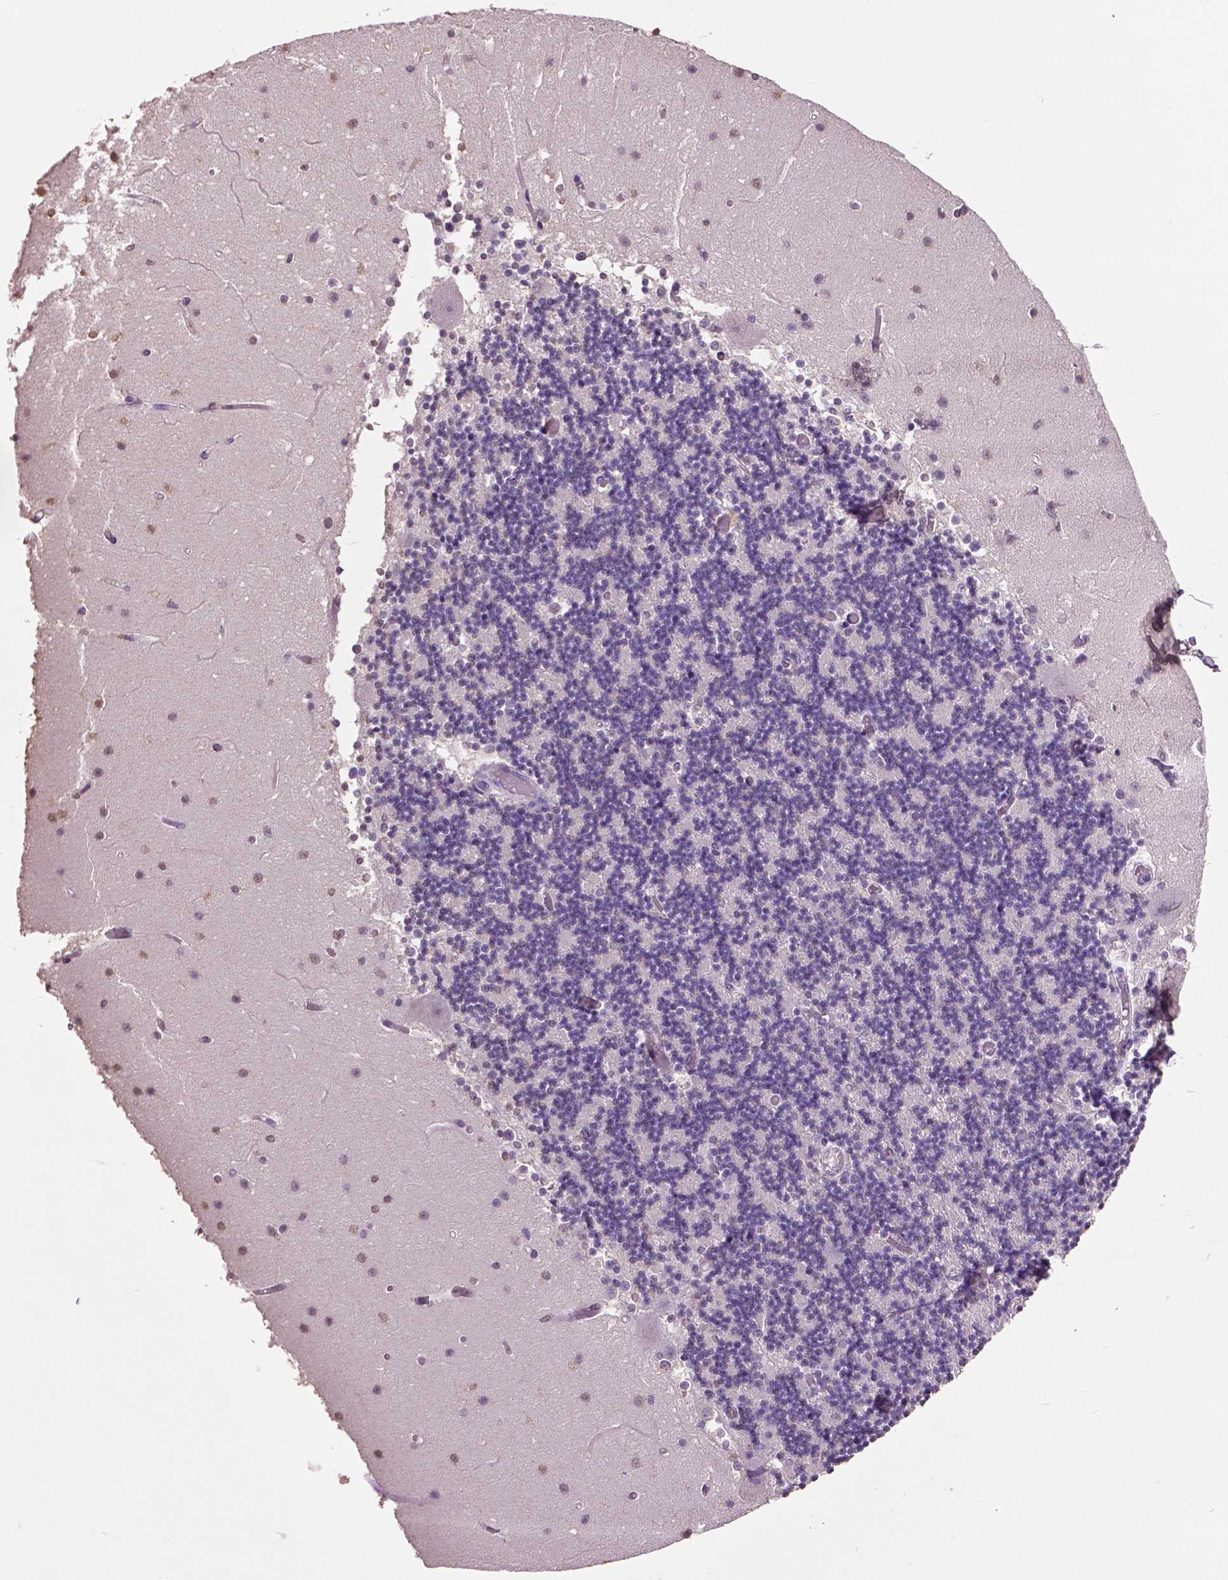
{"staining": {"intensity": "negative", "quantity": "none", "location": "none"}, "tissue": "cerebellum", "cell_type": "Cells in granular layer", "image_type": "normal", "snomed": [{"axis": "morphology", "description": "Normal tissue, NOS"}, {"axis": "topography", "description": "Cerebellum"}], "caption": "A photomicrograph of cerebellum stained for a protein shows no brown staining in cells in granular layer. (DAB (3,3'-diaminobenzidine) IHC, high magnification).", "gene": "RUNX3", "patient": {"sex": "female", "age": 28}}